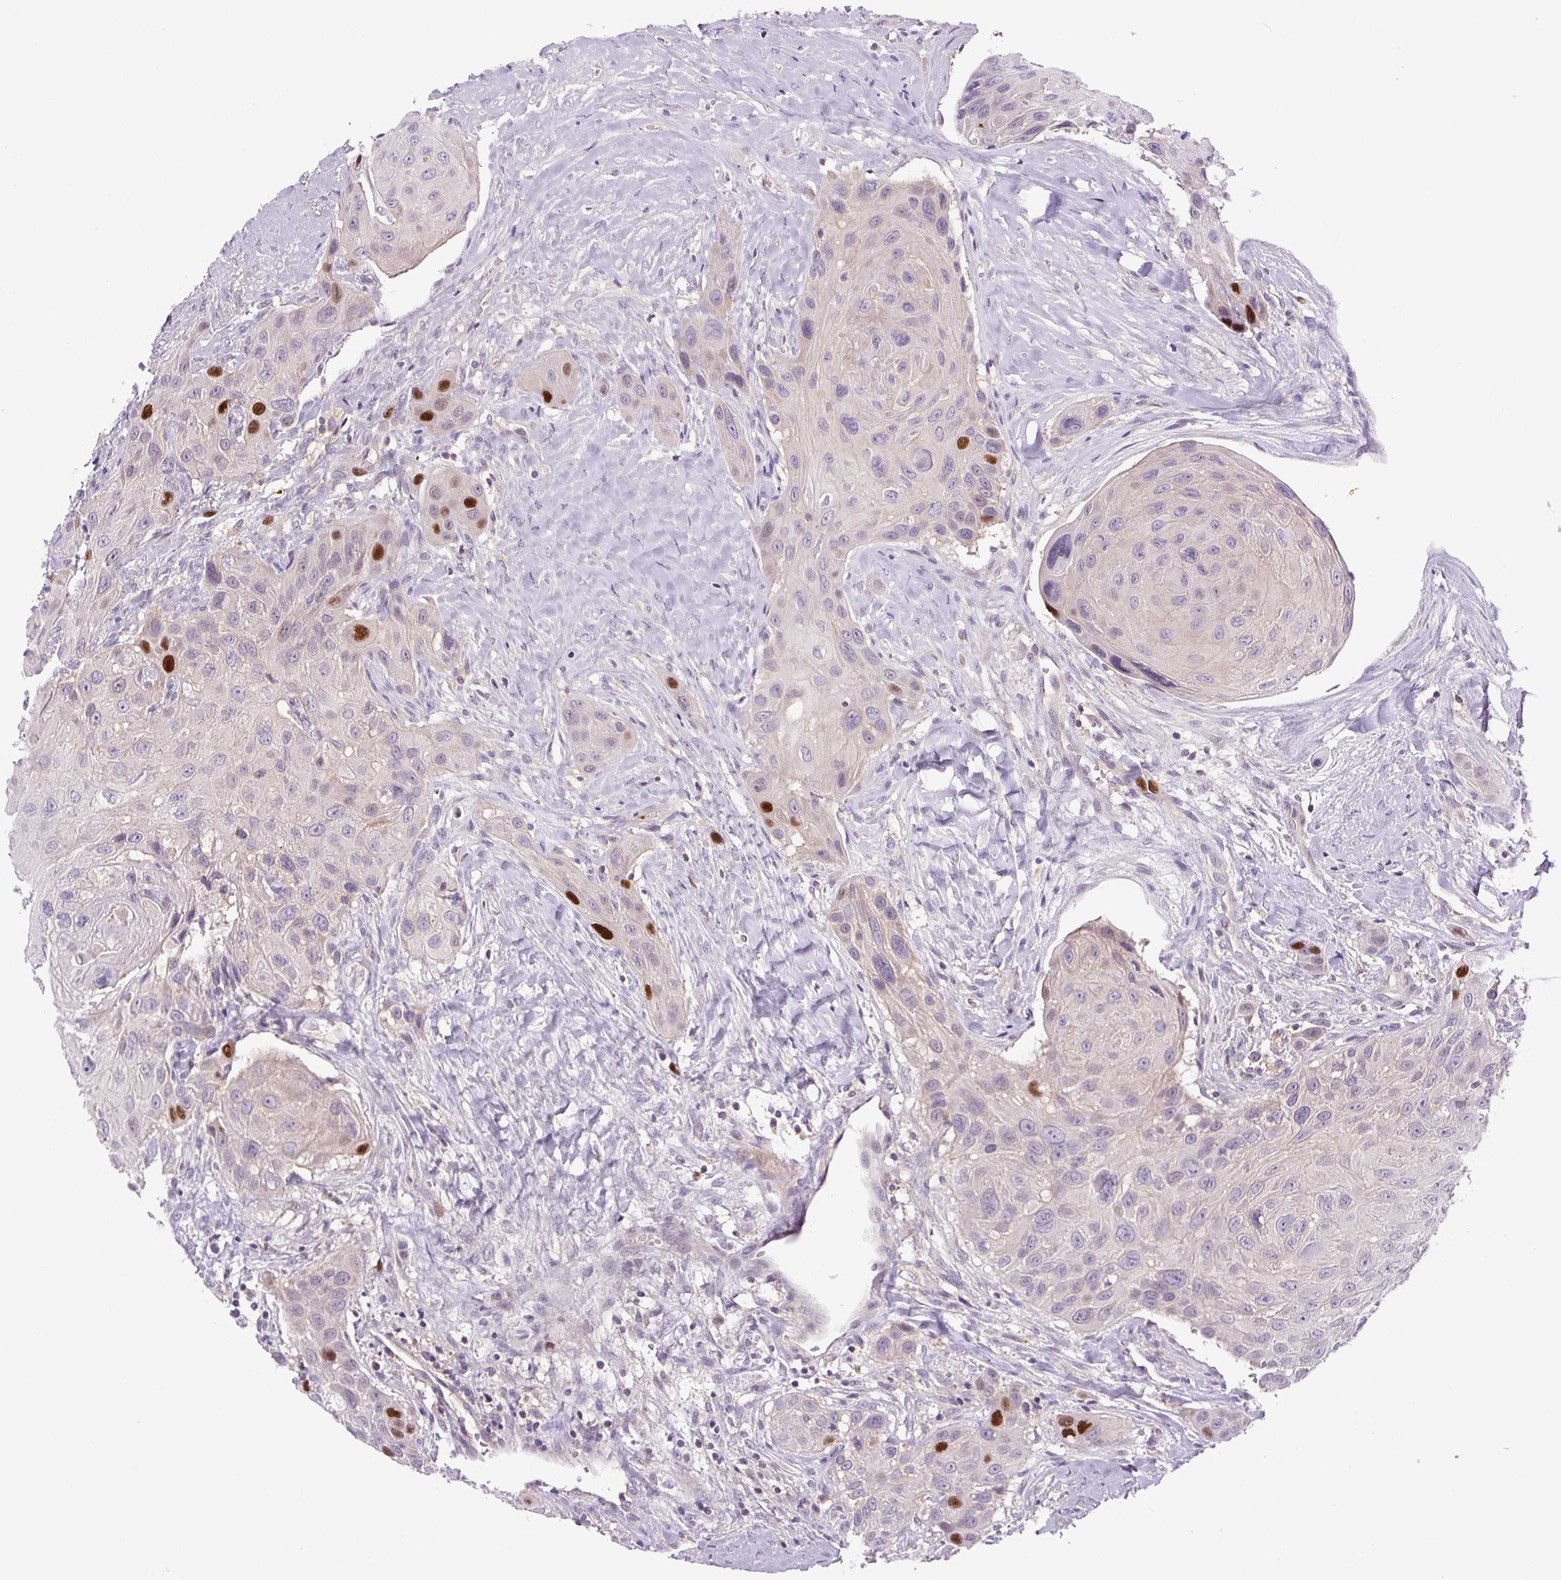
{"staining": {"intensity": "strong", "quantity": "<25%", "location": "nuclear"}, "tissue": "head and neck cancer", "cell_type": "Tumor cells", "image_type": "cancer", "snomed": [{"axis": "morphology", "description": "Squamous cell carcinoma, NOS"}, {"axis": "topography", "description": "Head-Neck"}], "caption": "Head and neck cancer (squamous cell carcinoma) tissue displays strong nuclear staining in approximately <25% of tumor cells, visualized by immunohistochemistry.", "gene": "KIFC1", "patient": {"sex": "male", "age": 81}}